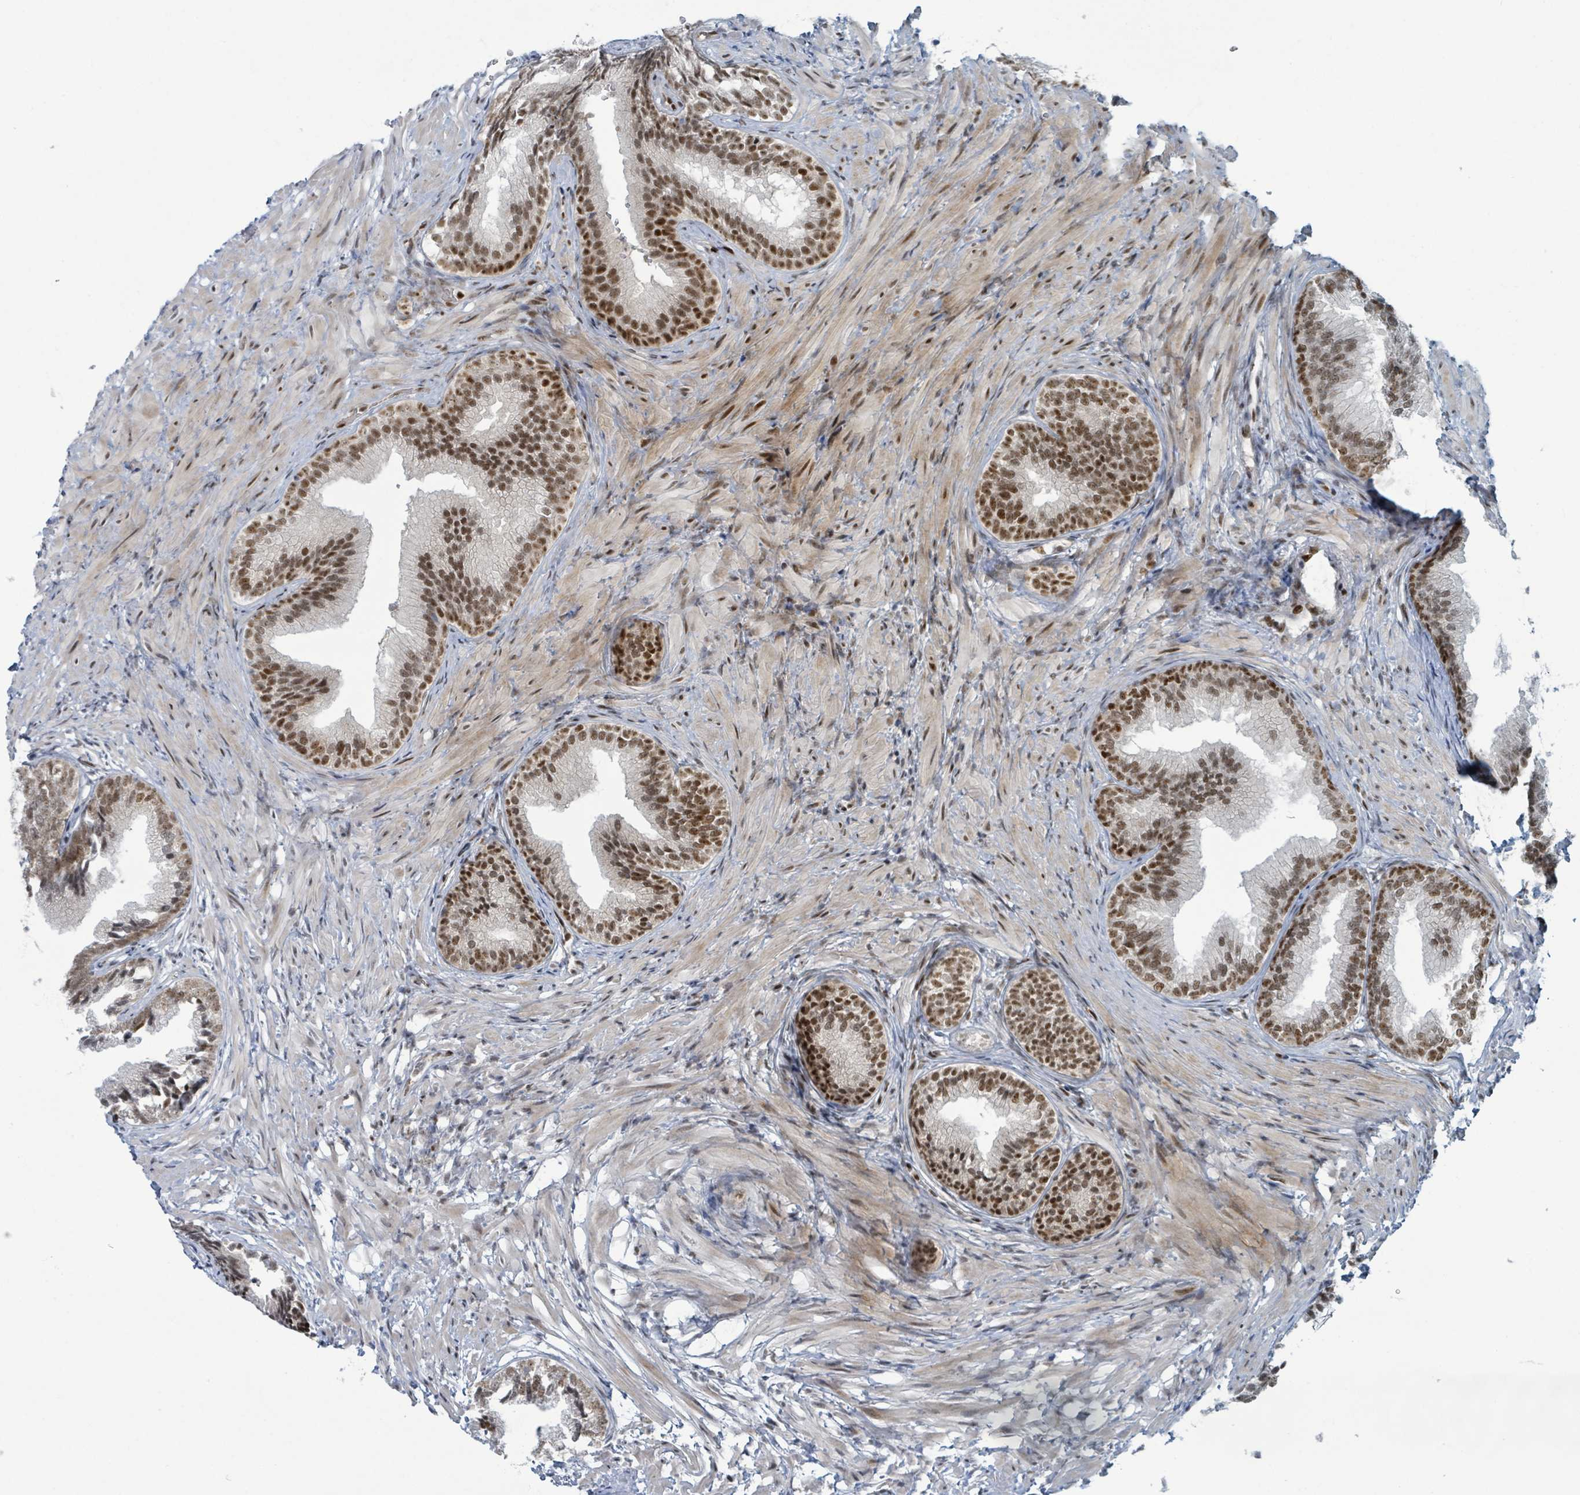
{"staining": {"intensity": "strong", "quantity": ">75%", "location": "nuclear"}, "tissue": "prostate", "cell_type": "Glandular cells", "image_type": "normal", "snomed": [{"axis": "morphology", "description": "Normal tissue, NOS"}, {"axis": "topography", "description": "Prostate"}], "caption": "This micrograph displays unremarkable prostate stained with immunohistochemistry (IHC) to label a protein in brown. The nuclear of glandular cells show strong positivity for the protein. Nuclei are counter-stained blue.", "gene": "KLF3", "patient": {"sex": "male", "age": 76}}